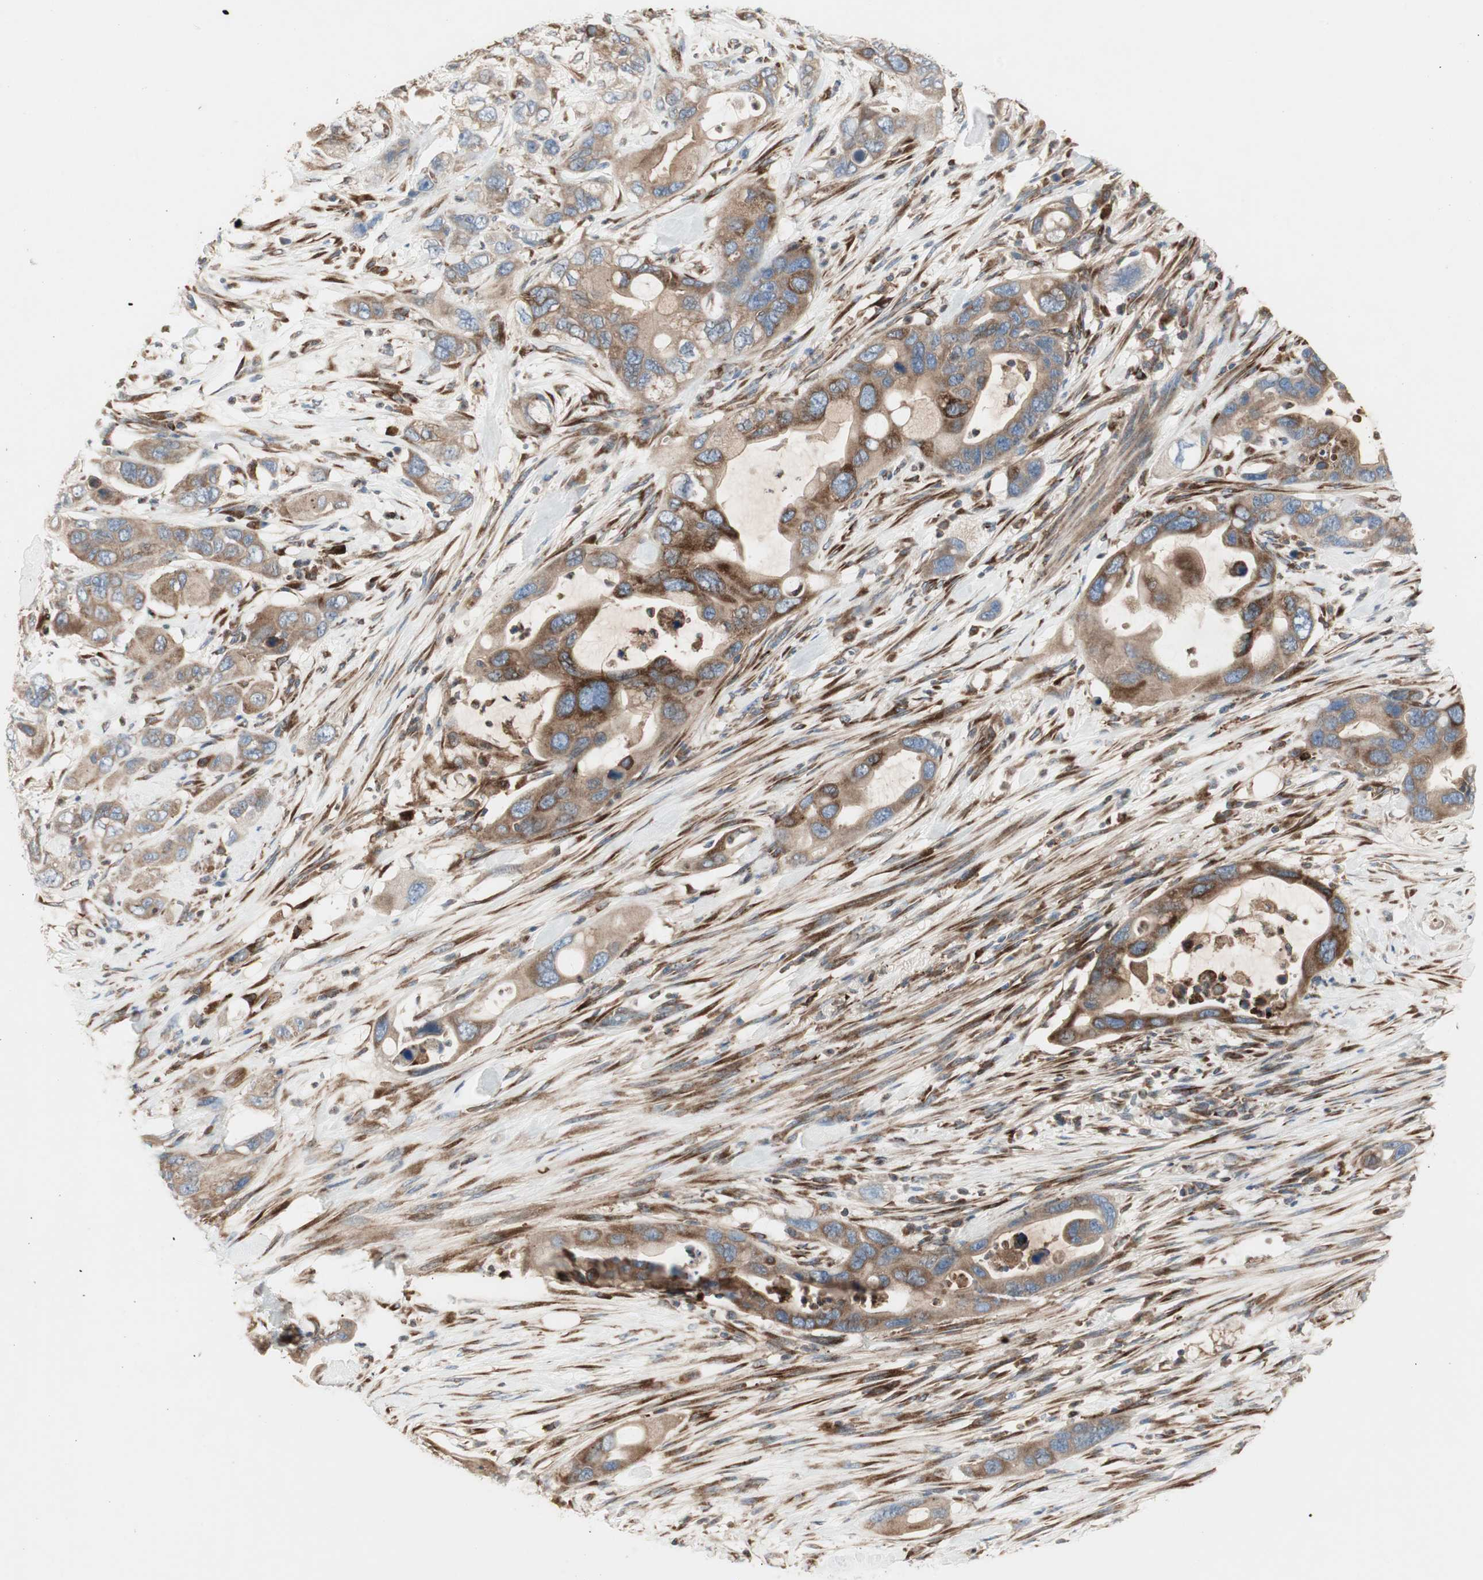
{"staining": {"intensity": "moderate", "quantity": ">75%", "location": "cytoplasmic/membranous"}, "tissue": "pancreatic cancer", "cell_type": "Tumor cells", "image_type": "cancer", "snomed": [{"axis": "morphology", "description": "Adenocarcinoma, NOS"}, {"axis": "topography", "description": "Pancreas"}], "caption": "Protein staining demonstrates moderate cytoplasmic/membranous positivity in about >75% of tumor cells in adenocarcinoma (pancreatic).", "gene": "H6PD", "patient": {"sex": "female", "age": 71}}